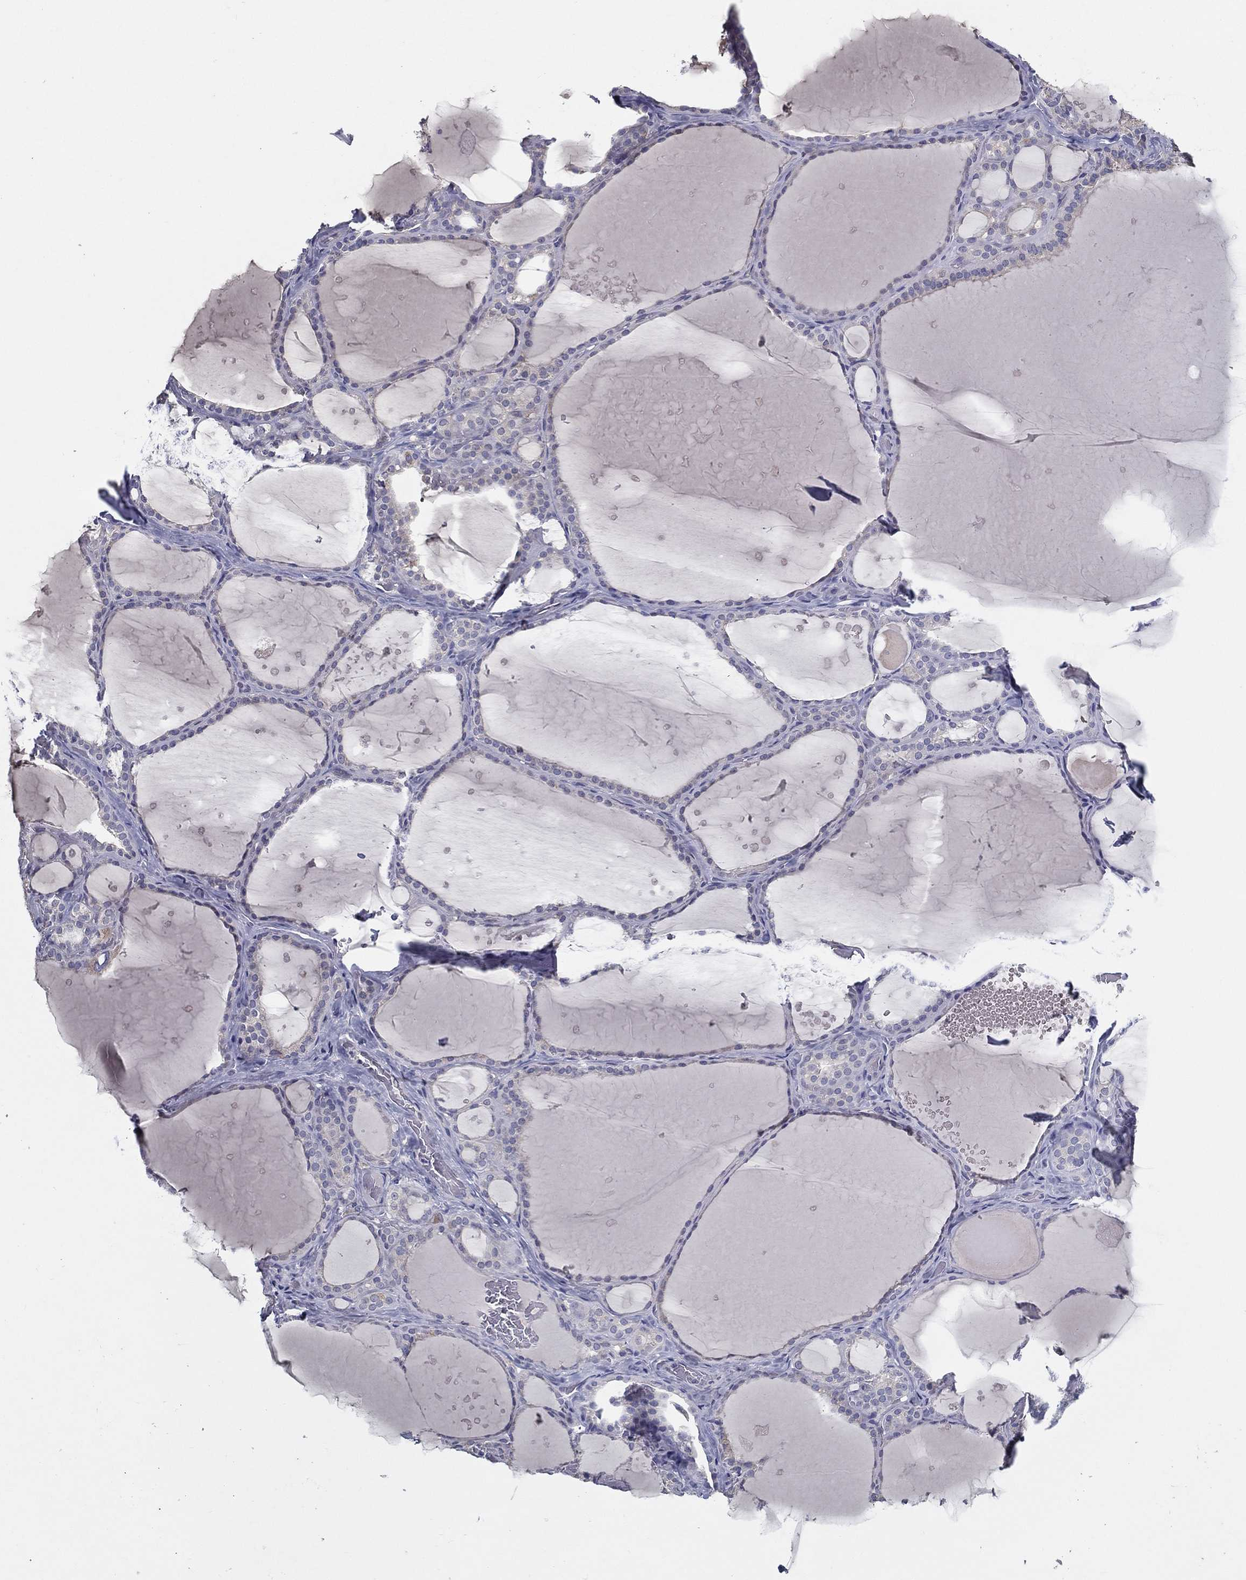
{"staining": {"intensity": "negative", "quantity": "none", "location": "none"}, "tissue": "thyroid gland", "cell_type": "Glandular cells", "image_type": "normal", "snomed": [{"axis": "morphology", "description": "Normal tissue, NOS"}, {"axis": "topography", "description": "Thyroid gland"}], "caption": "Thyroid gland stained for a protein using immunohistochemistry shows no positivity glandular cells.", "gene": "PCSK1", "patient": {"sex": "male", "age": 63}}